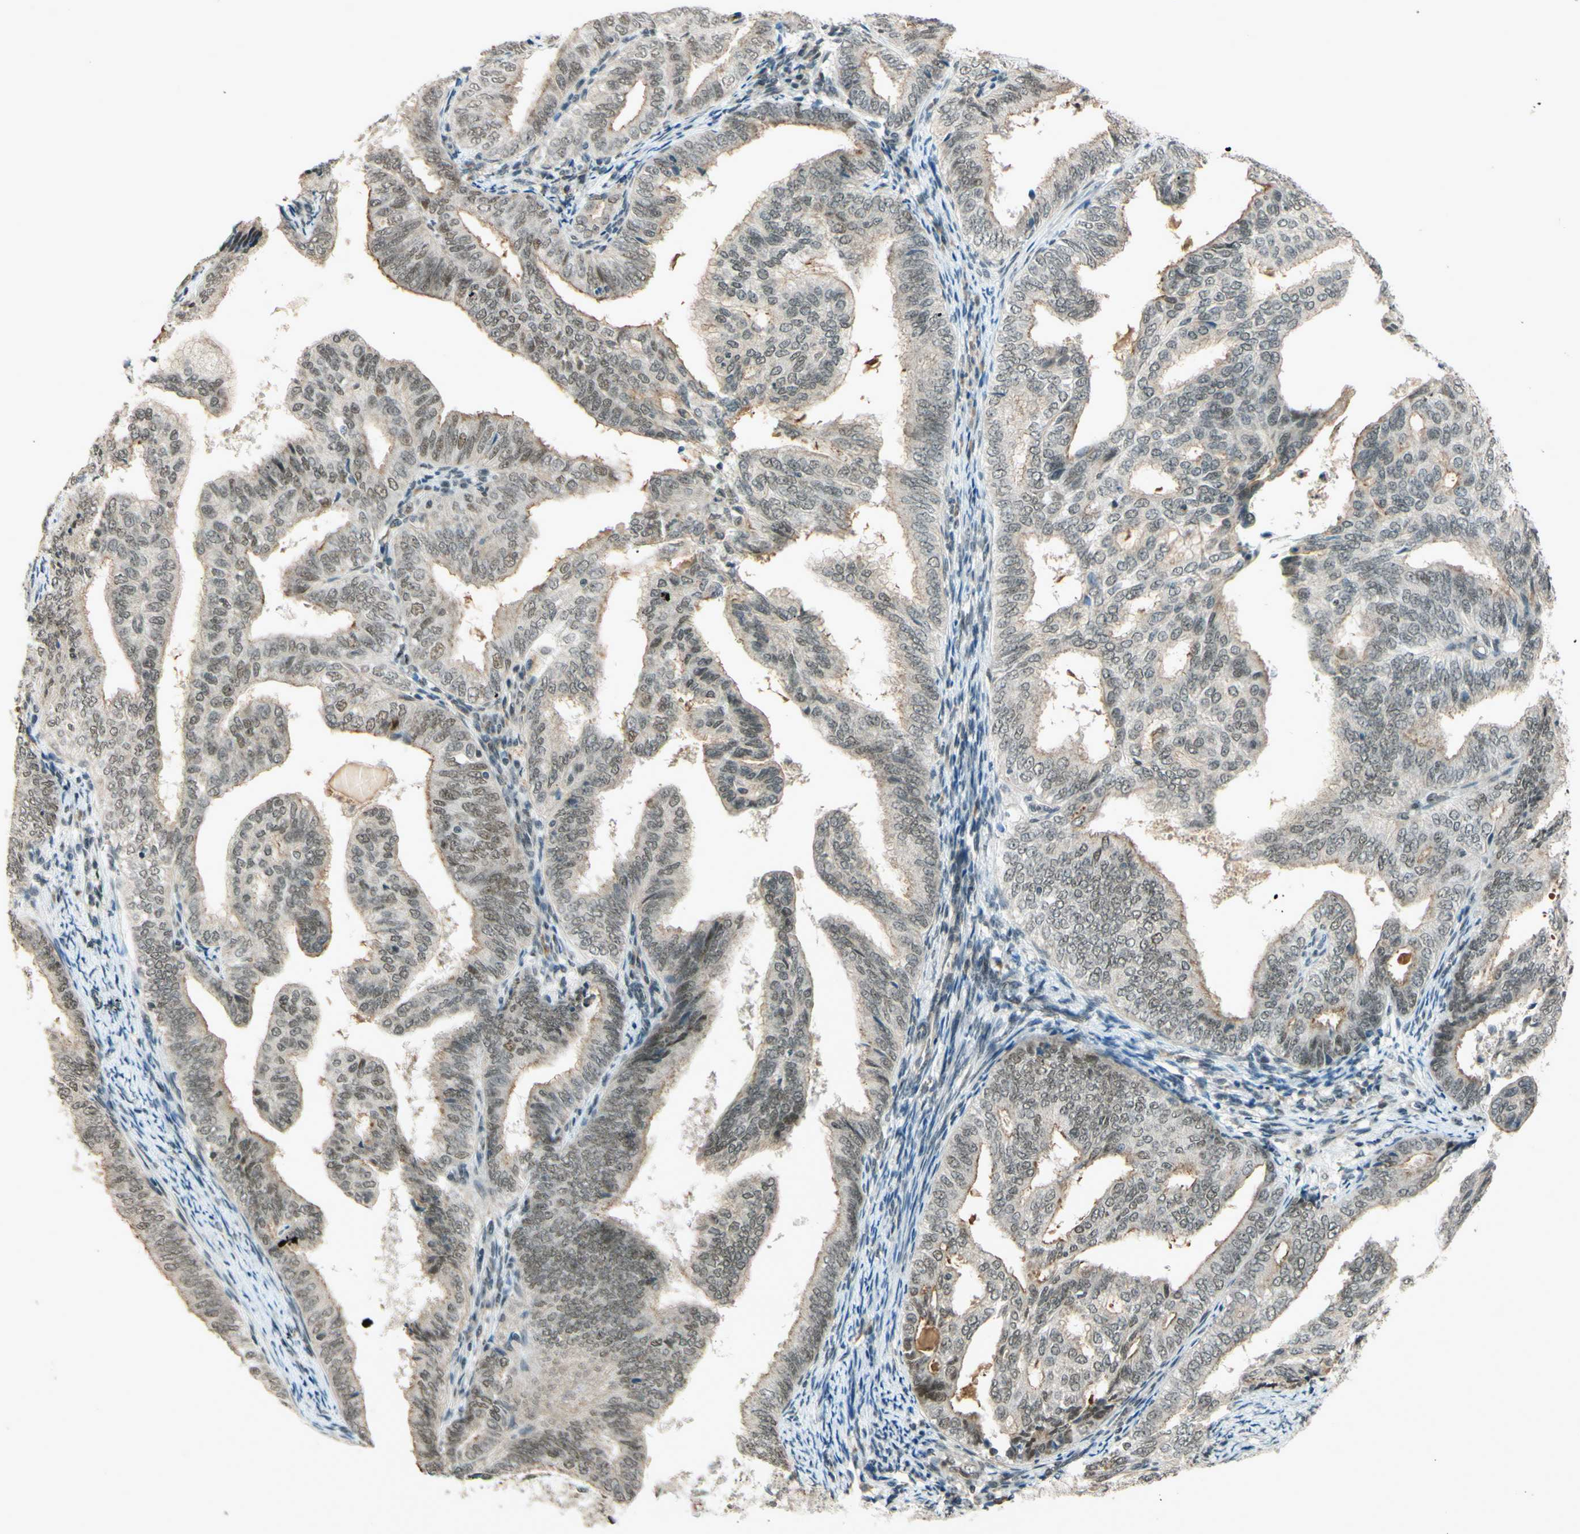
{"staining": {"intensity": "weak", "quantity": ">75%", "location": "nuclear"}, "tissue": "endometrial cancer", "cell_type": "Tumor cells", "image_type": "cancer", "snomed": [{"axis": "morphology", "description": "Adenocarcinoma, NOS"}, {"axis": "topography", "description": "Endometrium"}], "caption": "IHC of human endometrial adenocarcinoma reveals low levels of weak nuclear staining in approximately >75% of tumor cells. (brown staining indicates protein expression, while blue staining denotes nuclei).", "gene": "SMARCB1", "patient": {"sex": "female", "age": 58}}